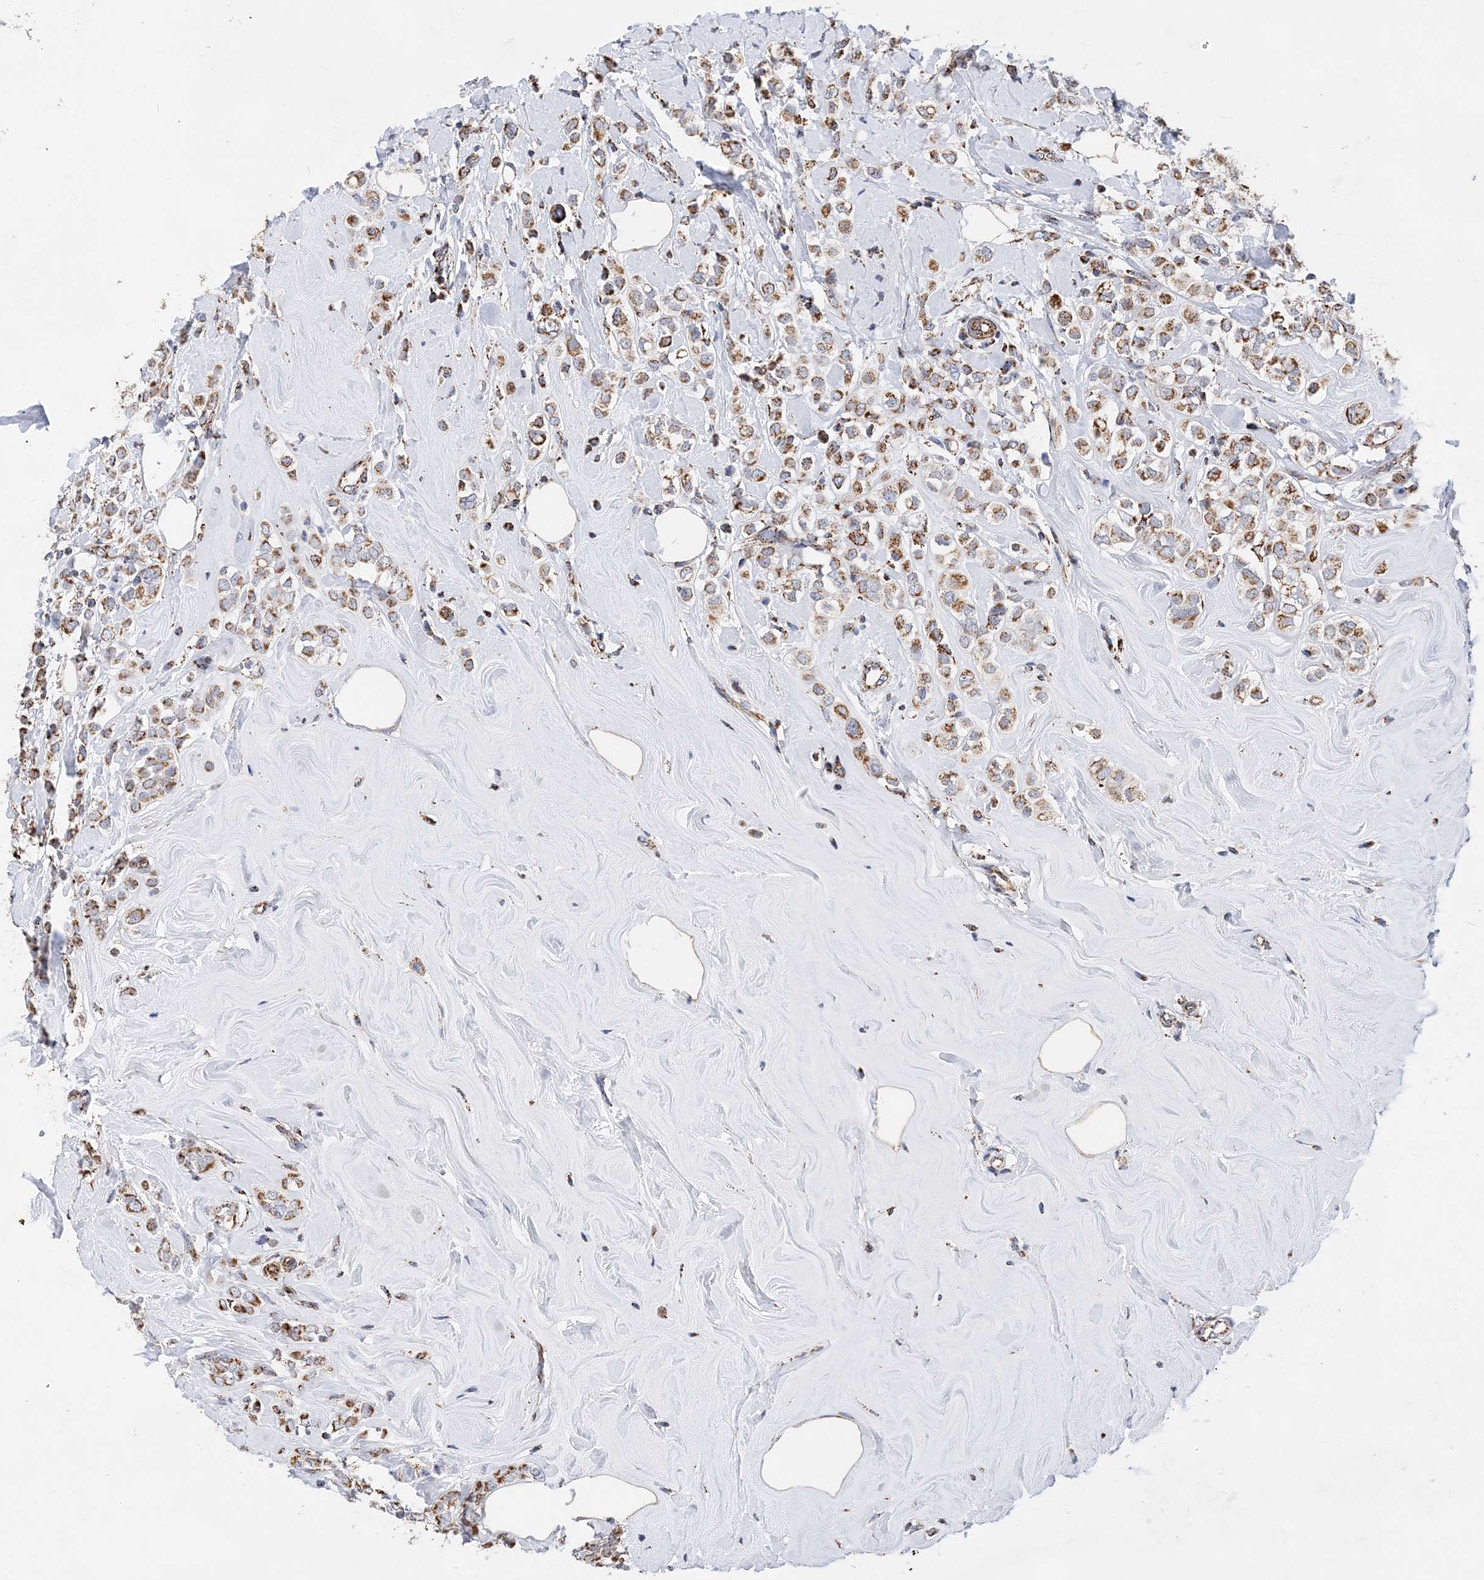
{"staining": {"intensity": "moderate", "quantity": ">75%", "location": "cytoplasmic/membranous"}, "tissue": "breast cancer", "cell_type": "Tumor cells", "image_type": "cancer", "snomed": [{"axis": "morphology", "description": "Lobular carcinoma"}, {"axis": "topography", "description": "Breast"}], "caption": "IHC staining of breast cancer (lobular carcinoma), which exhibits medium levels of moderate cytoplasmic/membranous expression in approximately >75% of tumor cells indicating moderate cytoplasmic/membranous protein positivity. The staining was performed using DAB (3,3'-diaminobenzidine) (brown) for protein detection and nuclei were counterstained in hematoxylin (blue).", "gene": "ACOT9", "patient": {"sex": "female", "age": 47}}